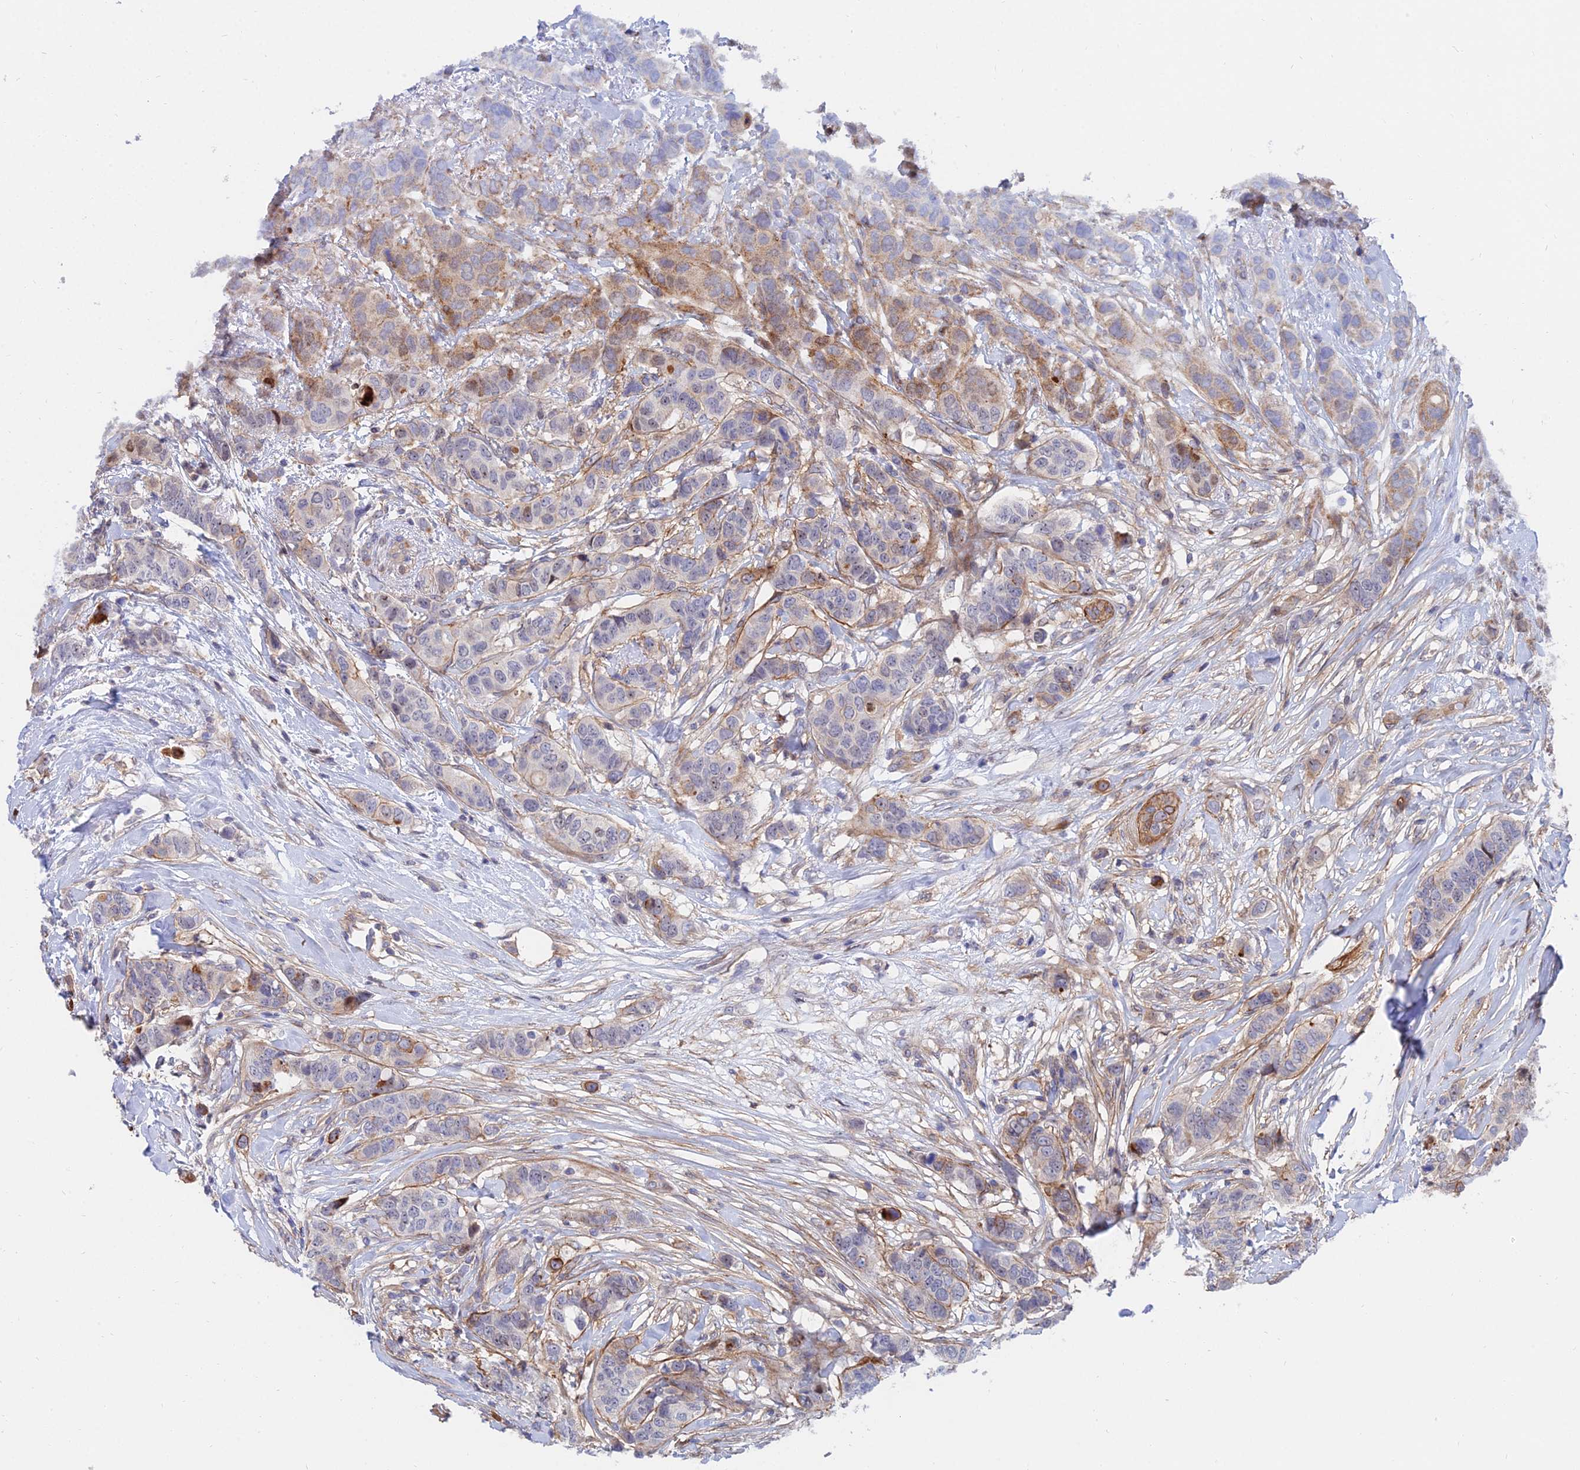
{"staining": {"intensity": "moderate", "quantity": "25%-75%", "location": "cytoplasmic/membranous"}, "tissue": "breast cancer", "cell_type": "Tumor cells", "image_type": "cancer", "snomed": [{"axis": "morphology", "description": "Lobular carcinoma"}, {"axis": "topography", "description": "Breast"}], "caption": "Protein expression analysis of human lobular carcinoma (breast) reveals moderate cytoplasmic/membranous staining in about 25%-75% of tumor cells.", "gene": "TRIM43B", "patient": {"sex": "female", "age": 51}}